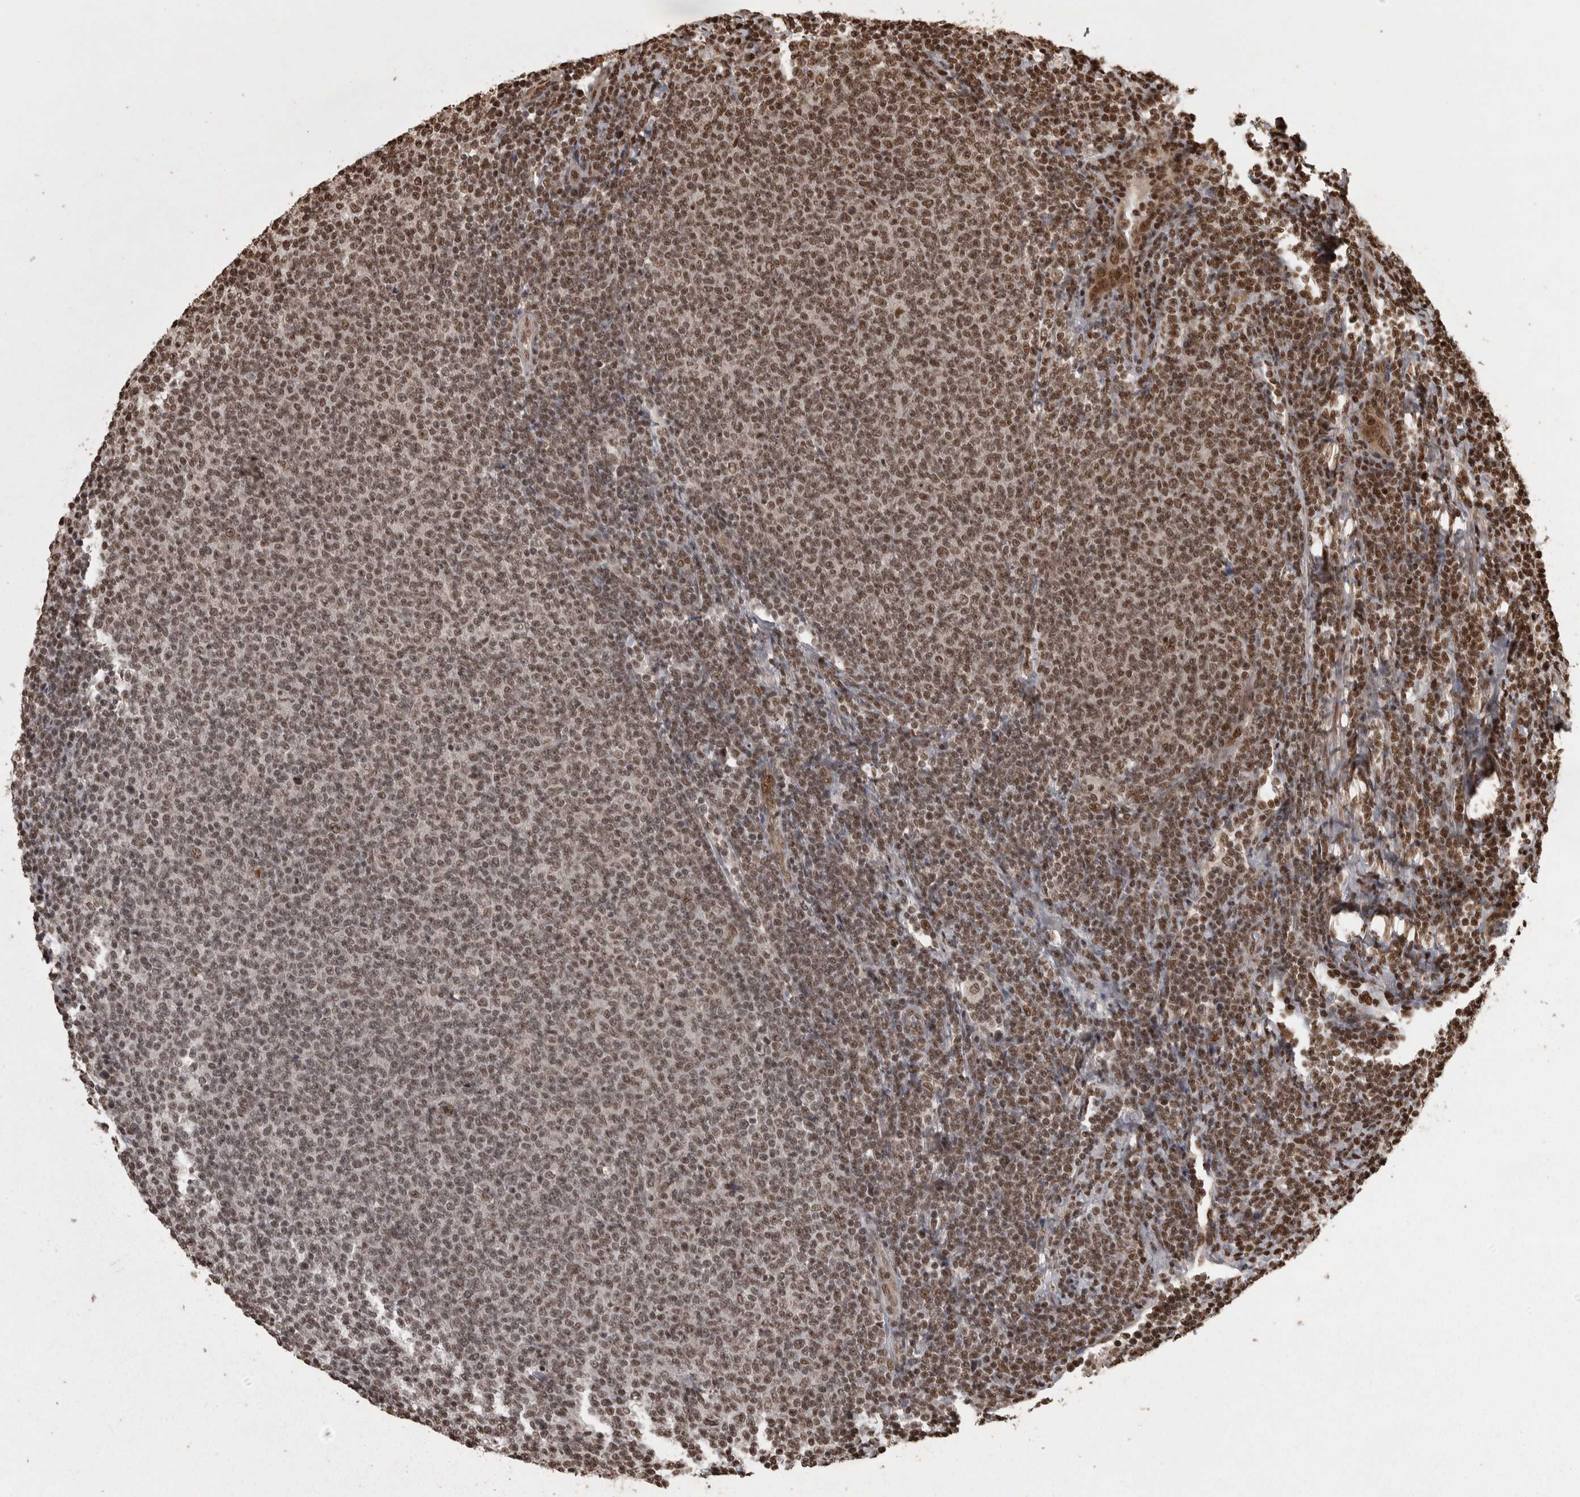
{"staining": {"intensity": "moderate", "quantity": ">75%", "location": "nuclear"}, "tissue": "lymphoma", "cell_type": "Tumor cells", "image_type": "cancer", "snomed": [{"axis": "morphology", "description": "Malignant lymphoma, non-Hodgkin's type, Low grade"}, {"axis": "topography", "description": "Lymph node"}], "caption": "Malignant lymphoma, non-Hodgkin's type (low-grade) stained with a brown dye displays moderate nuclear positive staining in approximately >75% of tumor cells.", "gene": "ZFHX4", "patient": {"sex": "male", "age": 66}}